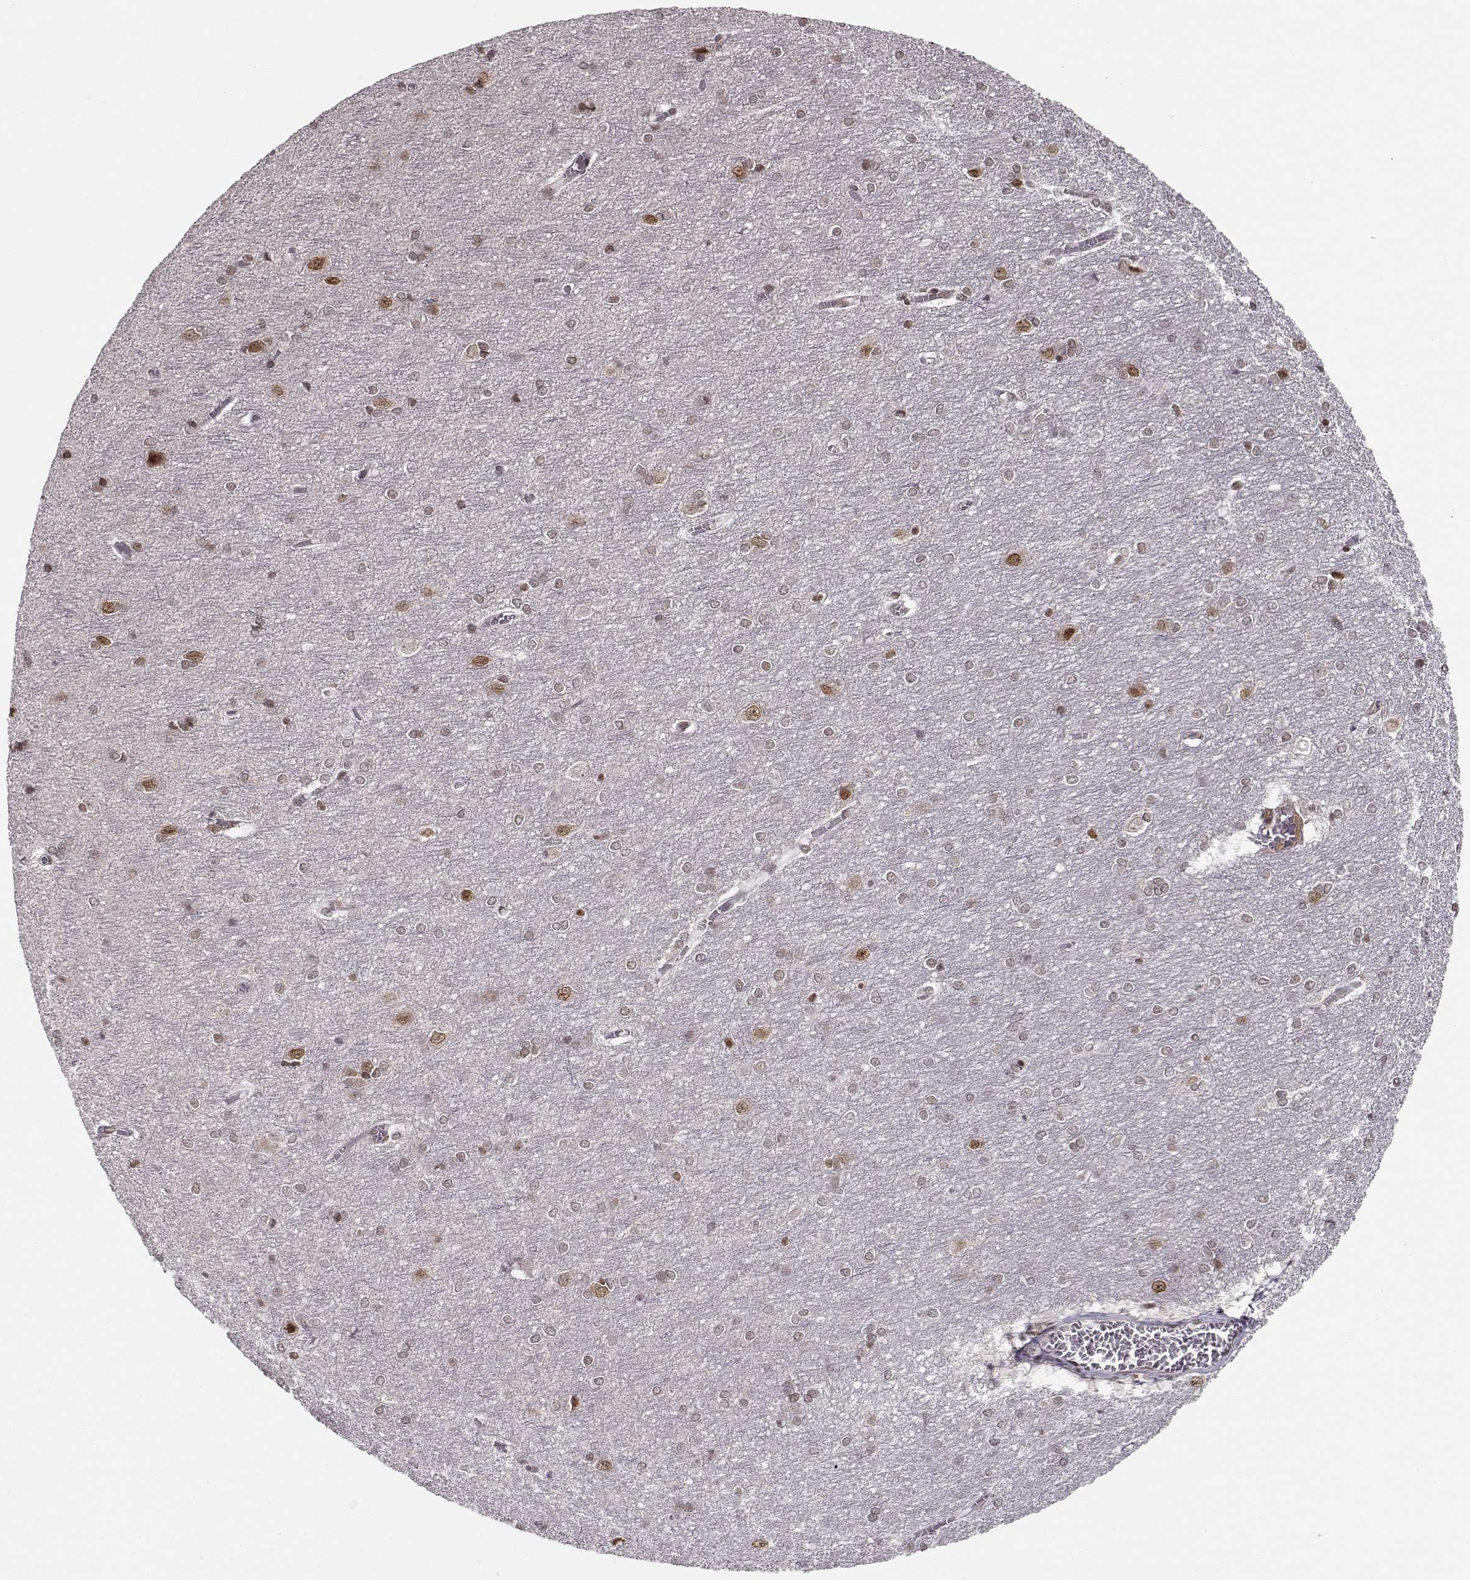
{"staining": {"intensity": "negative", "quantity": "none", "location": "none"}, "tissue": "cerebral cortex", "cell_type": "Endothelial cells", "image_type": "normal", "snomed": [{"axis": "morphology", "description": "Normal tissue, NOS"}, {"axis": "topography", "description": "Cerebral cortex"}], "caption": "Protein analysis of unremarkable cerebral cortex demonstrates no significant staining in endothelial cells. The staining is performed using DAB (3,3'-diaminobenzidine) brown chromogen with nuclei counter-stained in using hematoxylin.", "gene": "RAI1", "patient": {"sex": "male", "age": 37}}